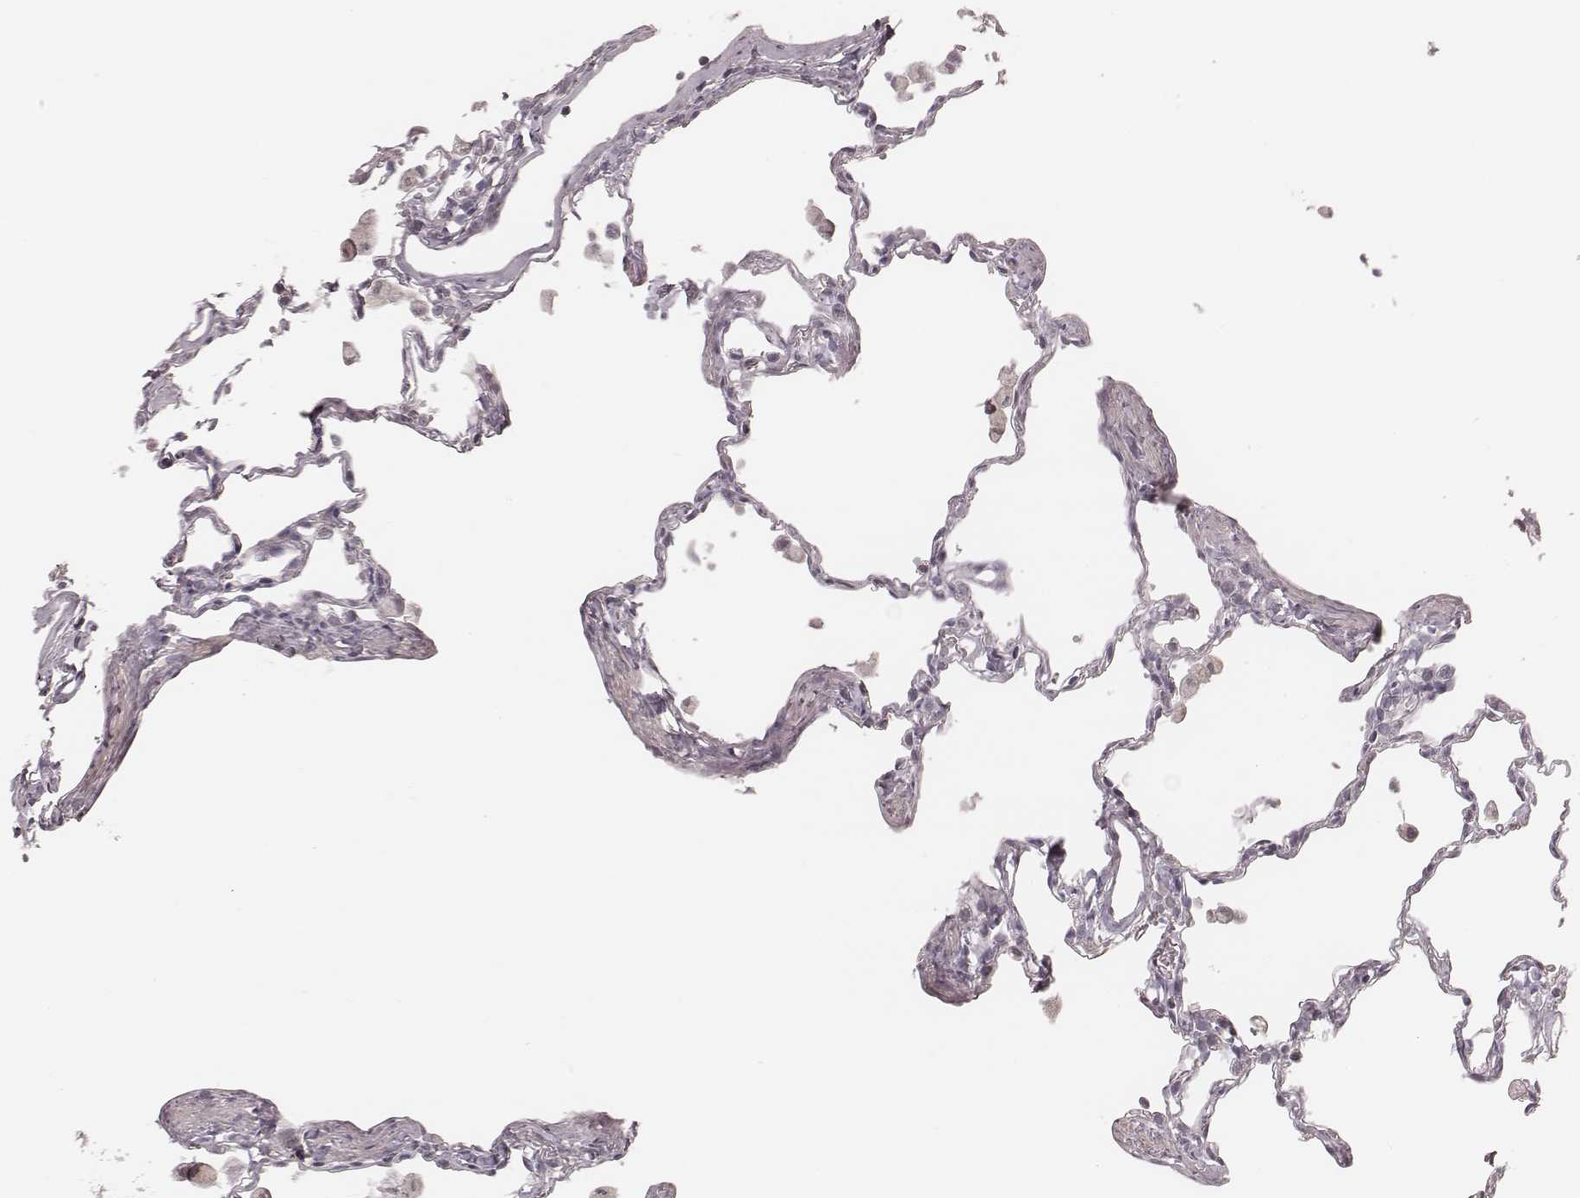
{"staining": {"intensity": "negative", "quantity": "none", "location": "none"}, "tissue": "lung", "cell_type": "Alveolar cells", "image_type": "normal", "snomed": [{"axis": "morphology", "description": "Normal tissue, NOS"}, {"axis": "topography", "description": "Lung"}], "caption": "Immunohistochemistry image of unremarkable lung stained for a protein (brown), which reveals no staining in alveolar cells.", "gene": "SLC7A4", "patient": {"sex": "female", "age": 47}}